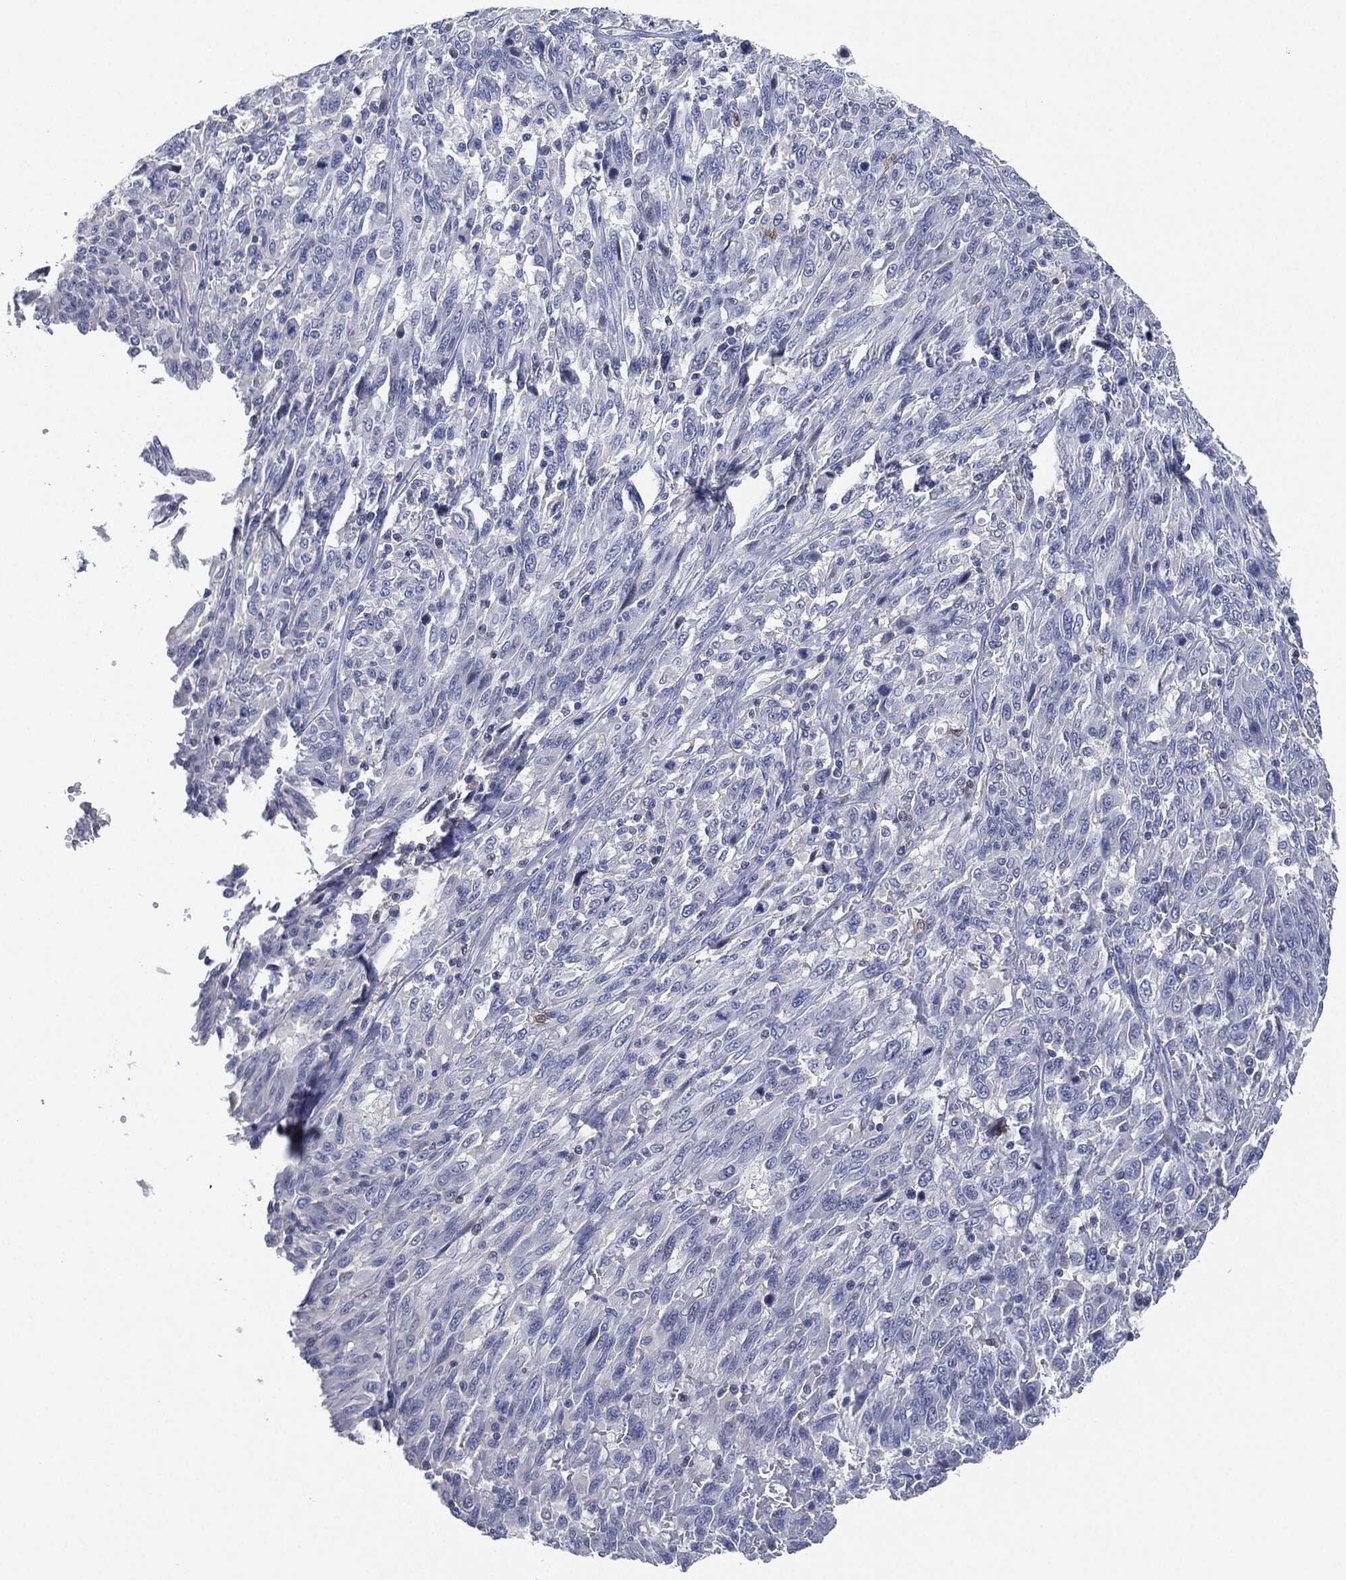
{"staining": {"intensity": "negative", "quantity": "none", "location": "none"}, "tissue": "melanoma", "cell_type": "Tumor cells", "image_type": "cancer", "snomed": [{"axis": "morphology", "description": "Malignant melanoma, NOS"}, {"axis": "topography", "description": "Skin"}], "caption": "Malignant melanoma stained for a protein using immunohistochemistry (IHC) exhibits no positivity tumor cells.", "gene": "NTRK1", "patient": {"sex": "female", "age": 91}}